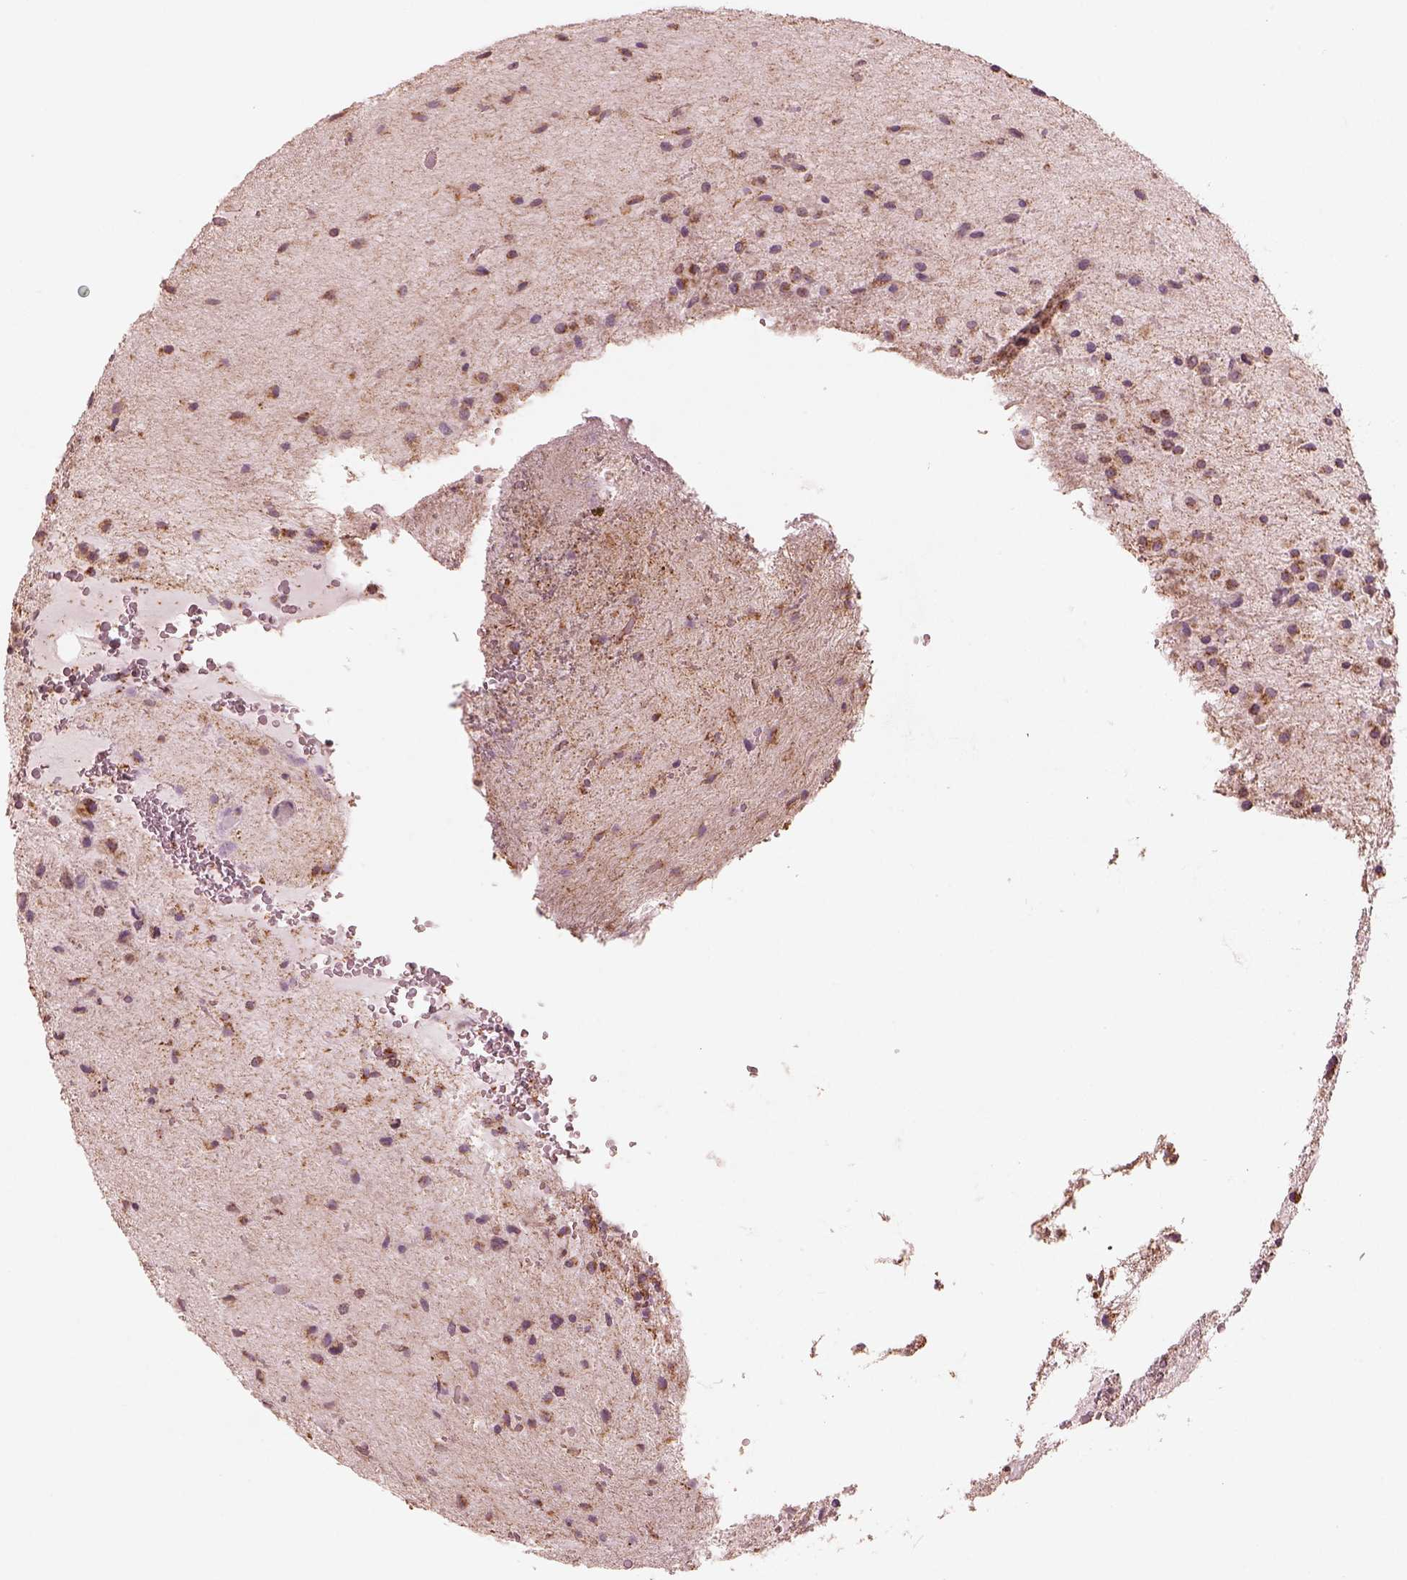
{"staining": {"intensity": "moderate", "quantity": "25%-75%", "location": "cytoplasmic/membranous"}, "tissue": "glioma", "cell_type": "Tumor cells", "image_type": "cancer", "snomed": [{"axis": "morphology", "description": "Glioma, malignant, Low grade"}, {"axis": "topography", "description": "Cerebellum"}], "caption": "Immunohistochemistry (IHC) (DAB) staining of low-grade glioma (malignant) demonstrates moderate cytoplasmic/membranous protein staining in about 25%-75% of tumor cells. (brown staining indicates protein expression, while blue staining denotes nuclei).", "gene": "ENTPD6", "patient": {"sex": "female", "age": 14}}